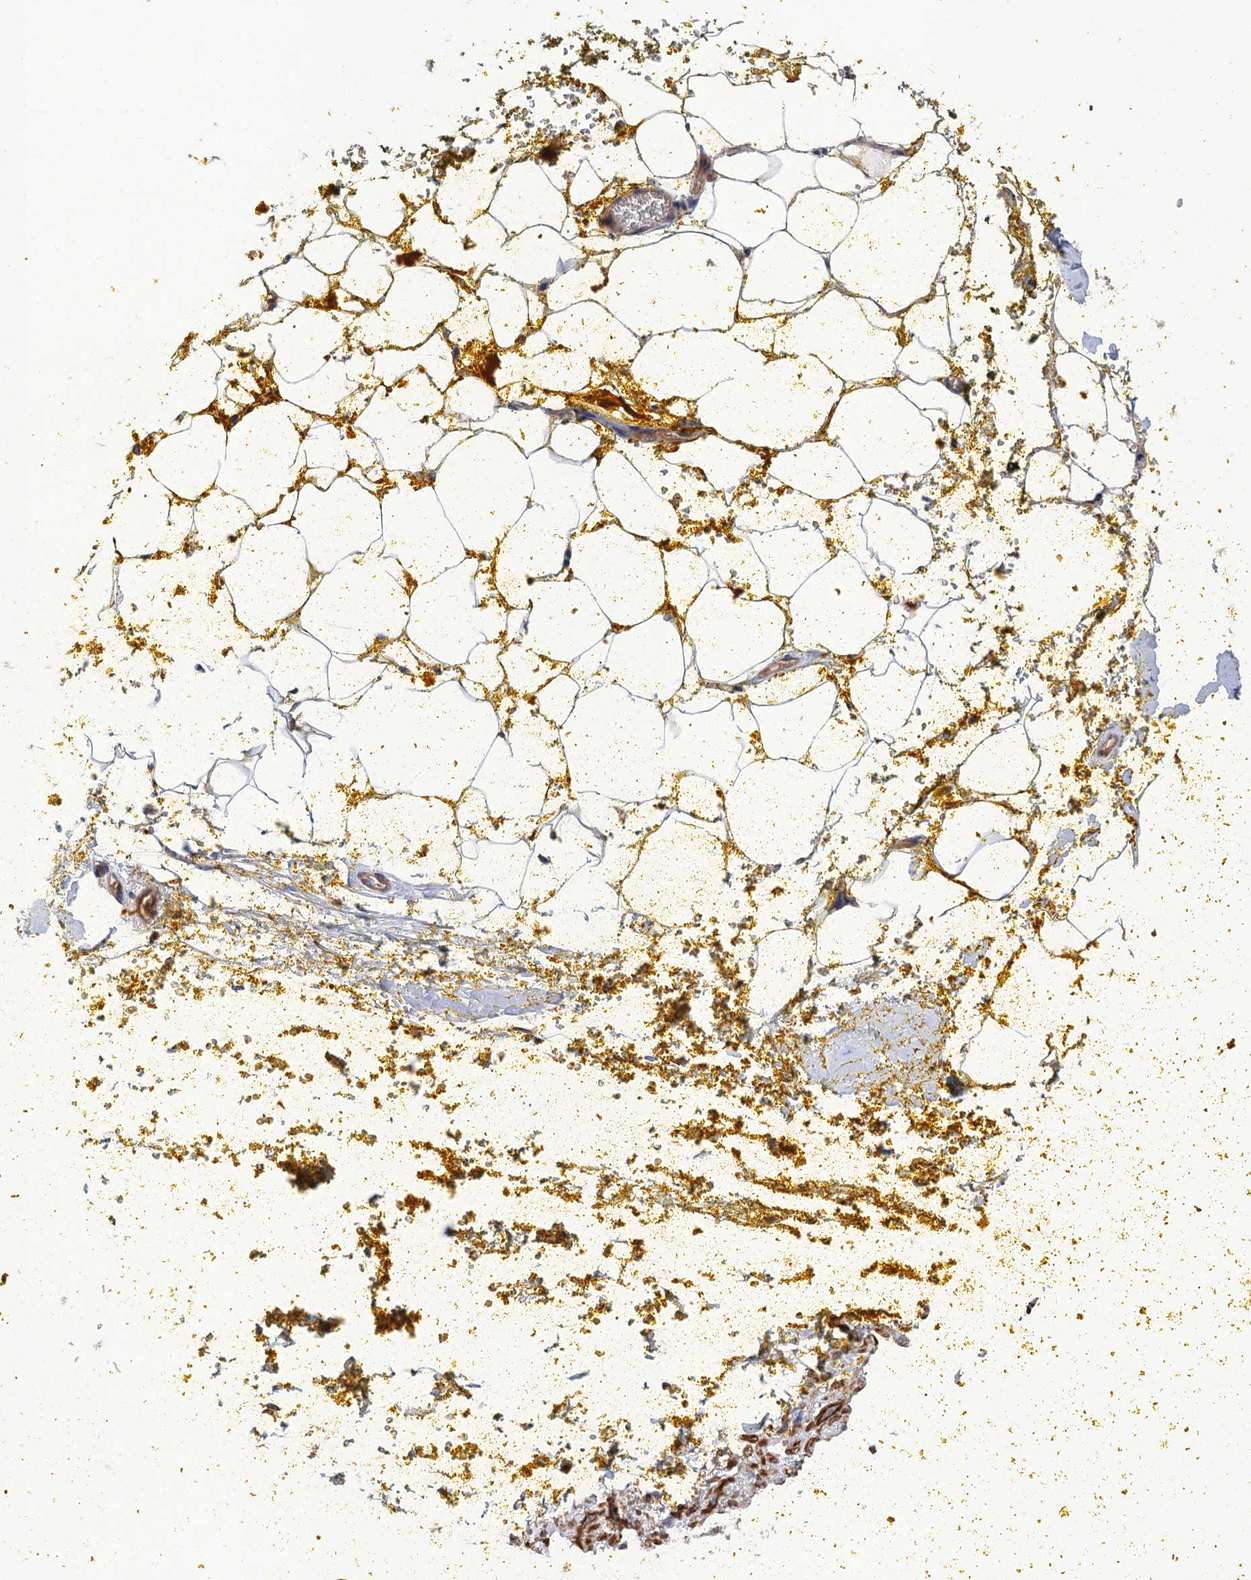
{"staining": {"intensity": "negative", "quantity": "none", "location": "none"}, "tissue": "adipose tissue", "cell_type": "Adipocytes", "image_type": "normal", "snomed": [{"axis": "morphology", "description": "Normal tissue, NOS"}, {"axis": "morphology", "description": "Adenocarcinoma, Low grade"}, {"axis": "topography", "description": "Prostate"}, {"axis": "topography", "description": "Peripheral nerve tissue"}], "caption": "Normal adipose tissue was stained to show a protein in brown. There is no significant positivity in adipocytes. Brightfield microscopy of immunohistochemistry stained with DAB (brown) and hematoxylin (blue), captured at high magnification.", "gene": "DGKA", "patient": {"sex": "male", "age": 63}}